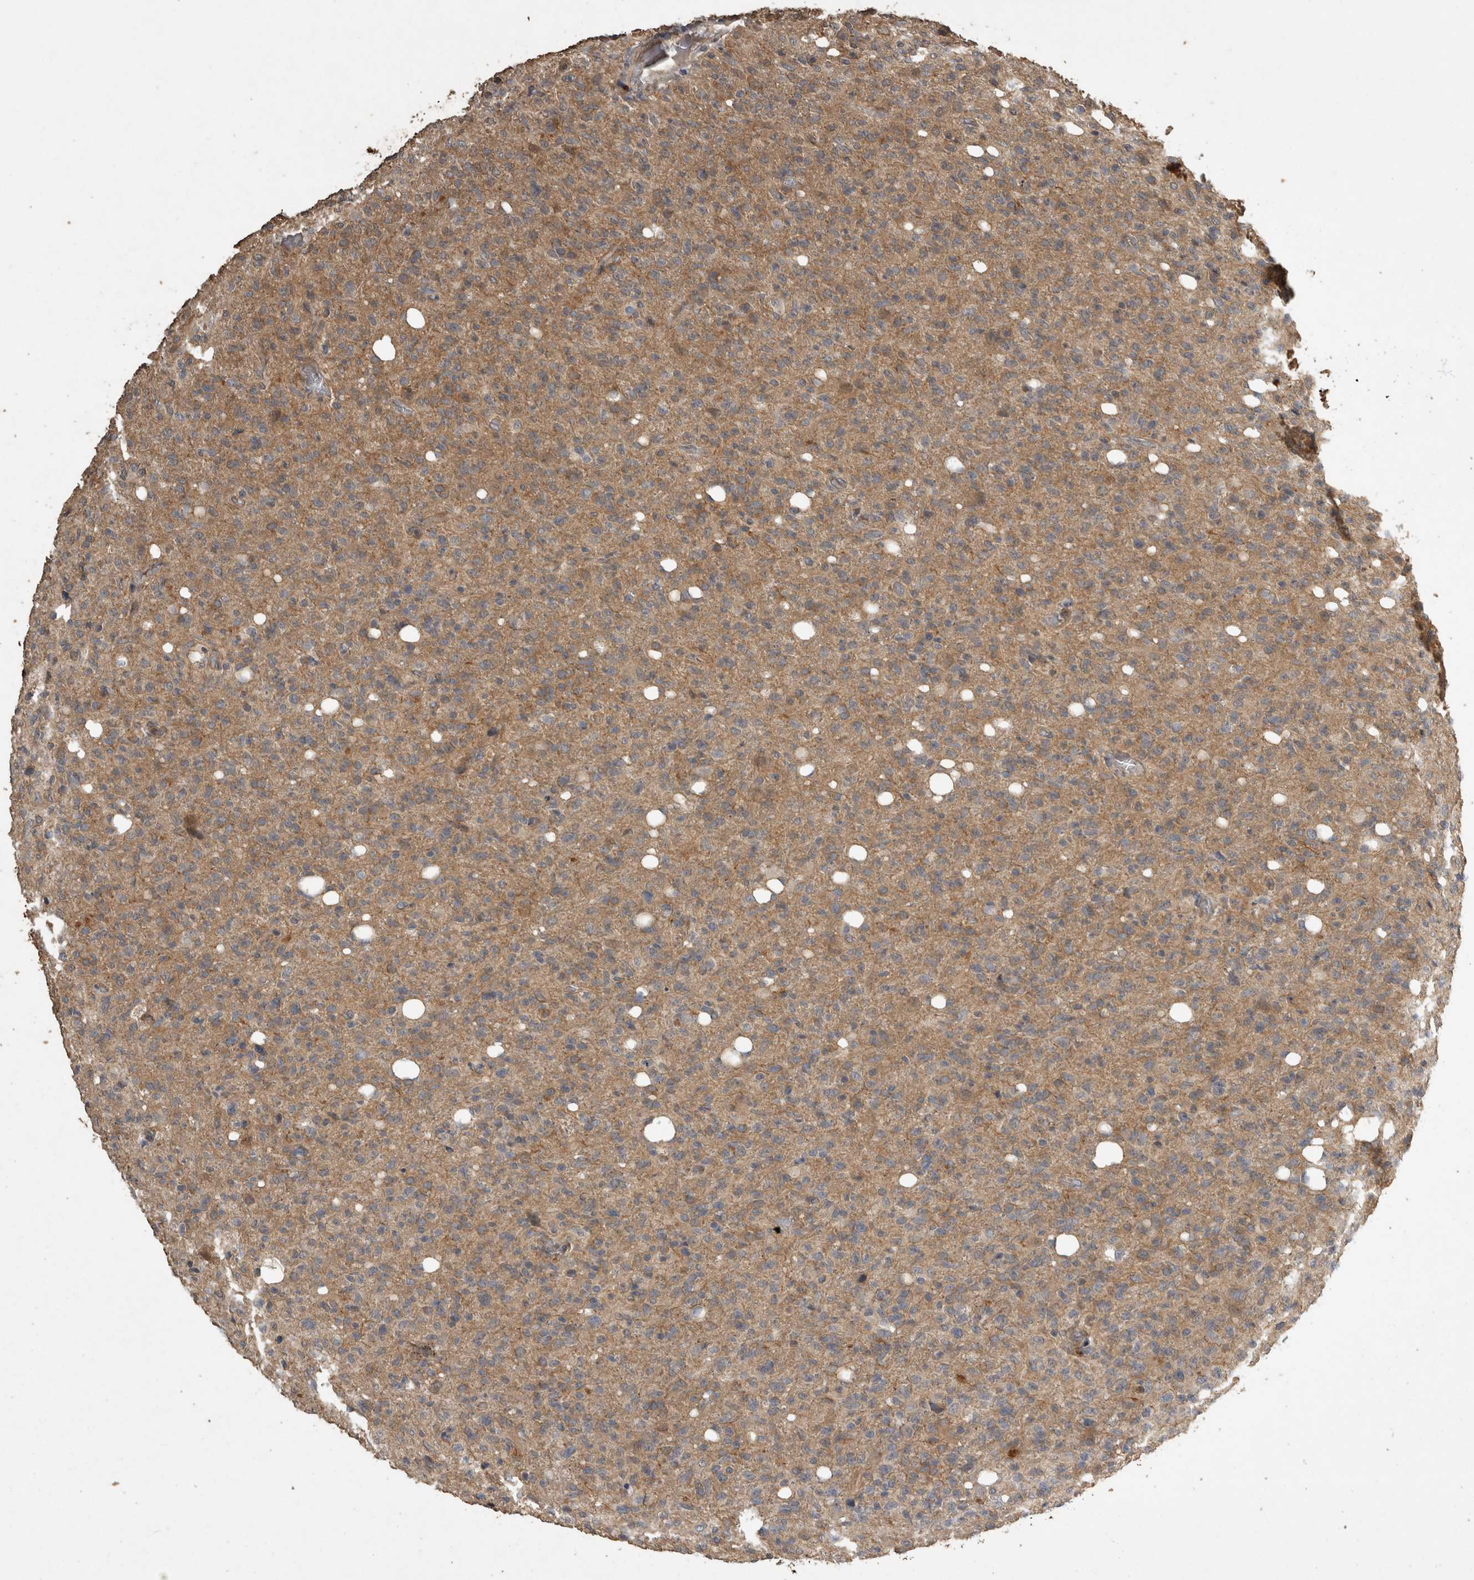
{"staining": {"intensity": "weak", "quantity": "<25%", "location": "cytoplasmic/membranous"}, "tissue": "glioma", "cell_type": "Tumor cells", "image_type": "cancer", "snomed": [{"axis": "morphology", "description": "Glioma, malignant, High grade"}, {"axis": "topography", "description": "Brain"}], "caption": "The IHC micrograph has no significant positivity in tumor cells of malignant glioma (high-grade) tissue. (DAB immunohistochemistry, high magnification).", "gene": "RHPN1", "patient": {"sex": "female", "age": 57}}